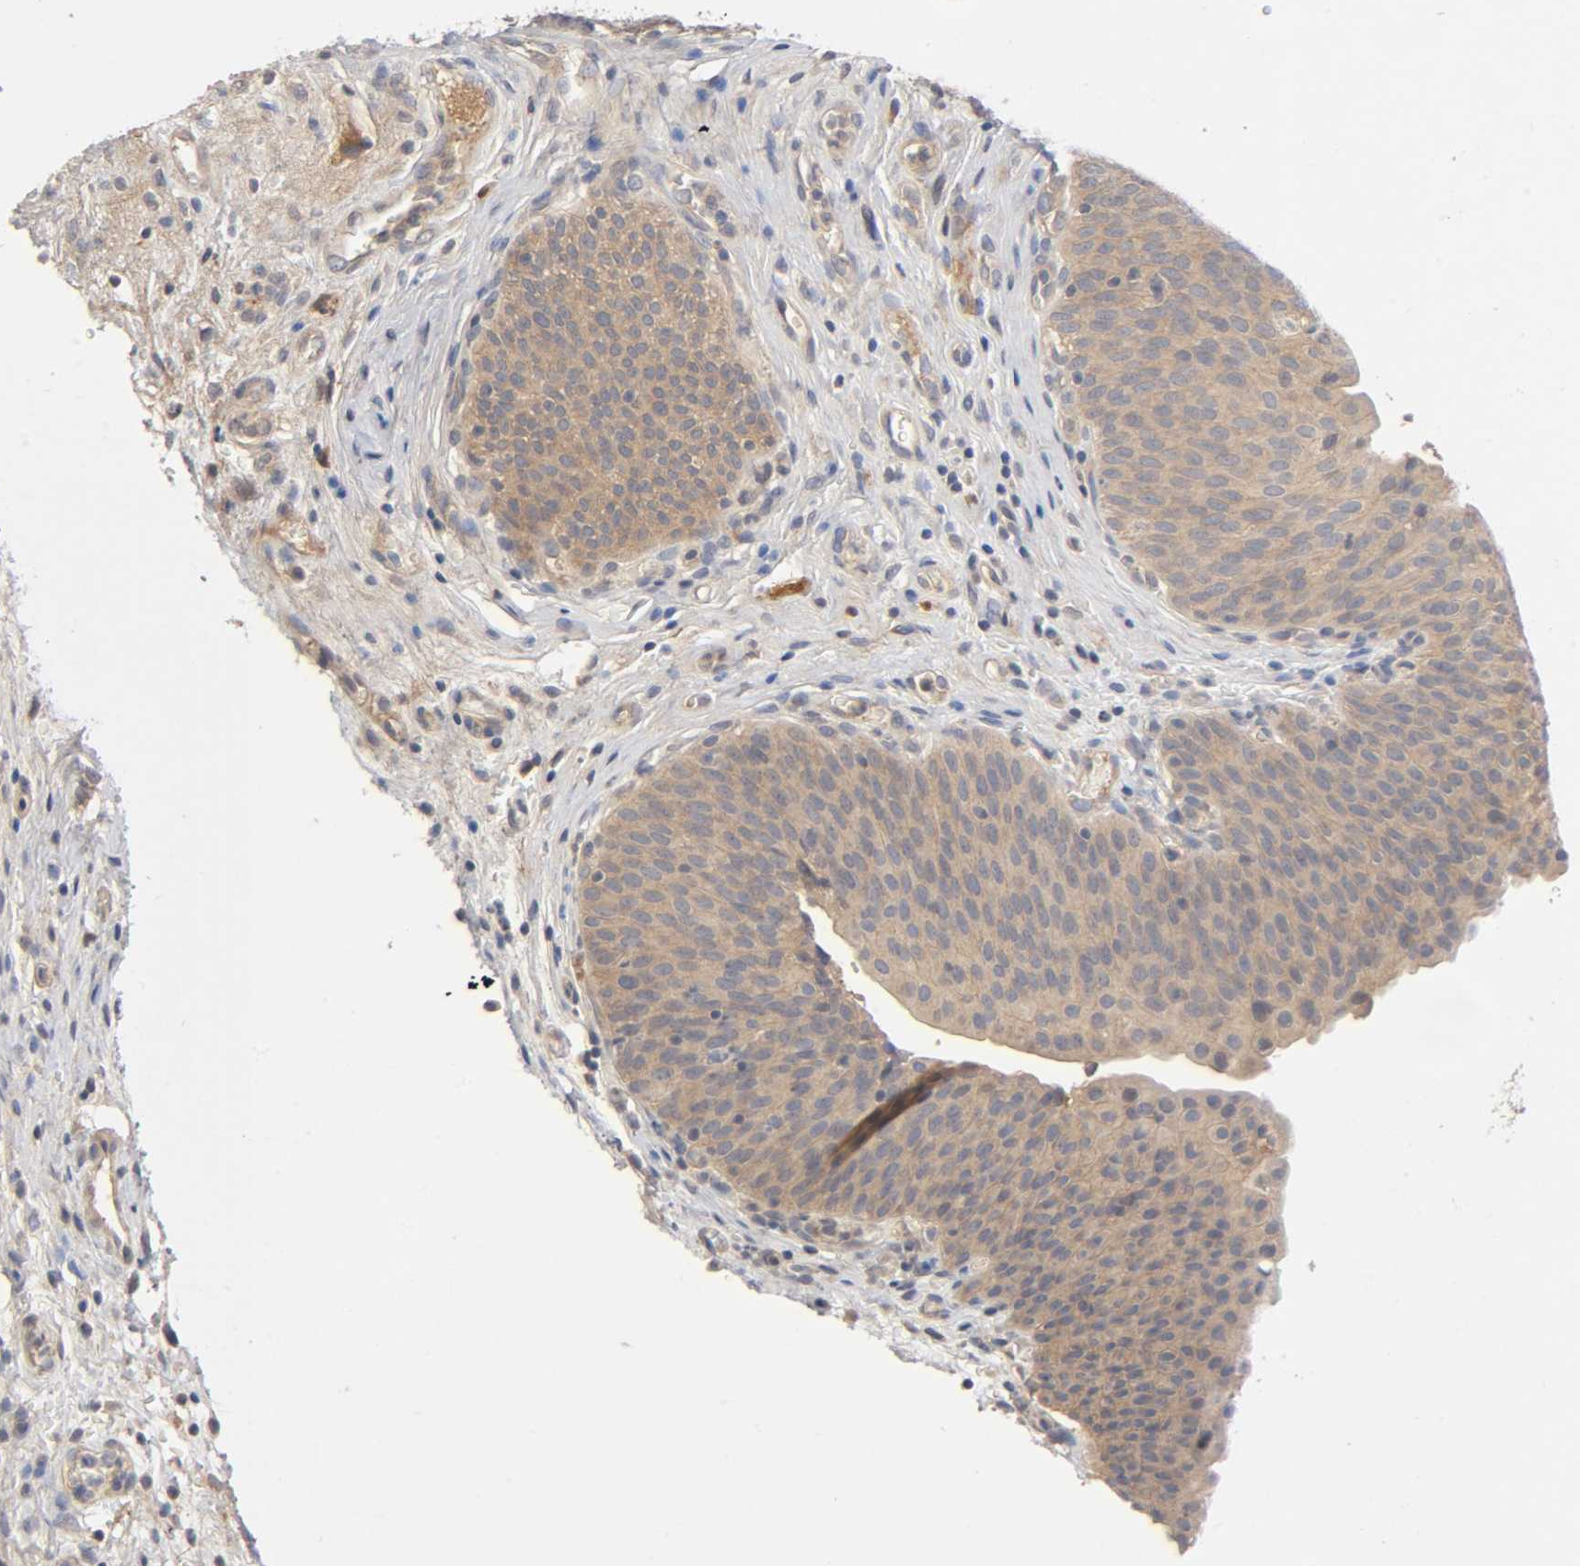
{"staining": {"intensity": "moderate", "quantity": ">75%", "location": "cytoplasmic/membranous"}, "tissue": "urinary bladder", "cell_type": "Urothelial cells", "image_type": "normal", "snomed": [{"axis": "morphology", "description": "Normal tissue, NOS"}, {"axis": "morphology", "description": "Dysplasia, NOS"}, {"axis": "topography", "description": "Urinary bladder"}], "caption": "This micrograph reveals immunohistochemistry (IHC) staining of benign urinary bladder, with medium moderate cytoplasmic/membranous expression in about >75% of urothelial cells.", "gene": "CPB2", "patient": {"sex": "male", "age": 35}}